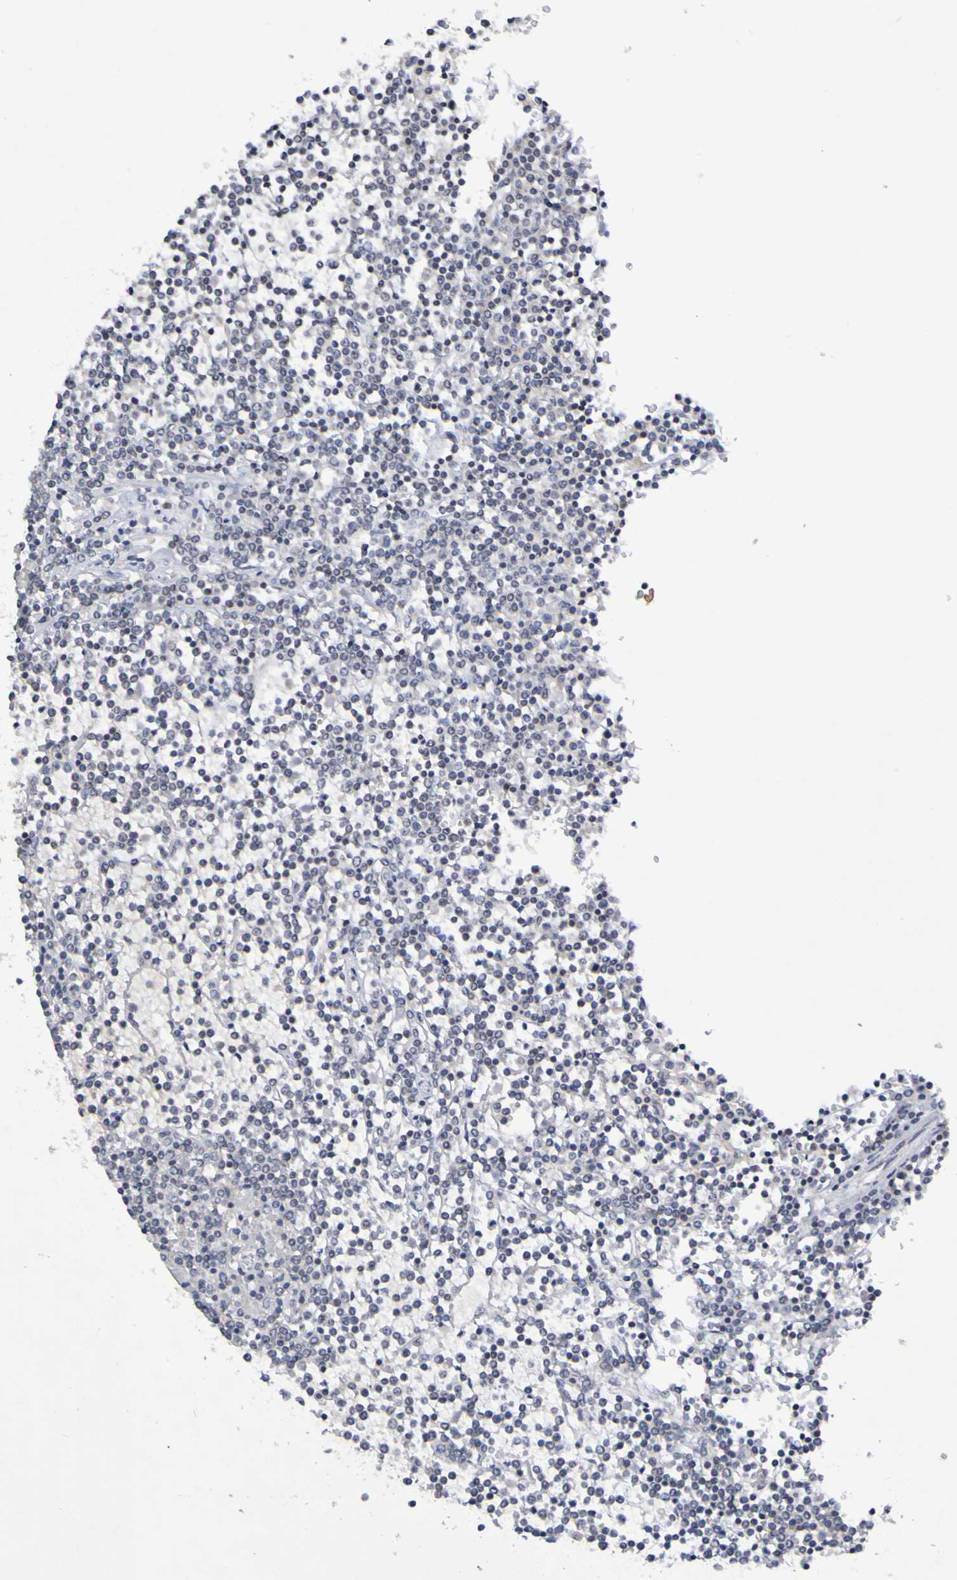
{"staining": {"intensity": "negative", "quantity": "none", "location": "none"}, "tissue": "lymphoma", "cell_type": "Tumor cells", "image_type": "cancer", "snomed": [{"axis": "morphology", "description": "Malignant lymphoma, non-Hodgkin's type, Low grade"}, {"axis": "topography", "description": "Spleen"}], "caption": "Human lymphoma stained for a protein using immunohistochemistry exhibits no expression in tumor cells.", "gene": "PTP4A2", "patient": {"sex": "female", "age": 19}}